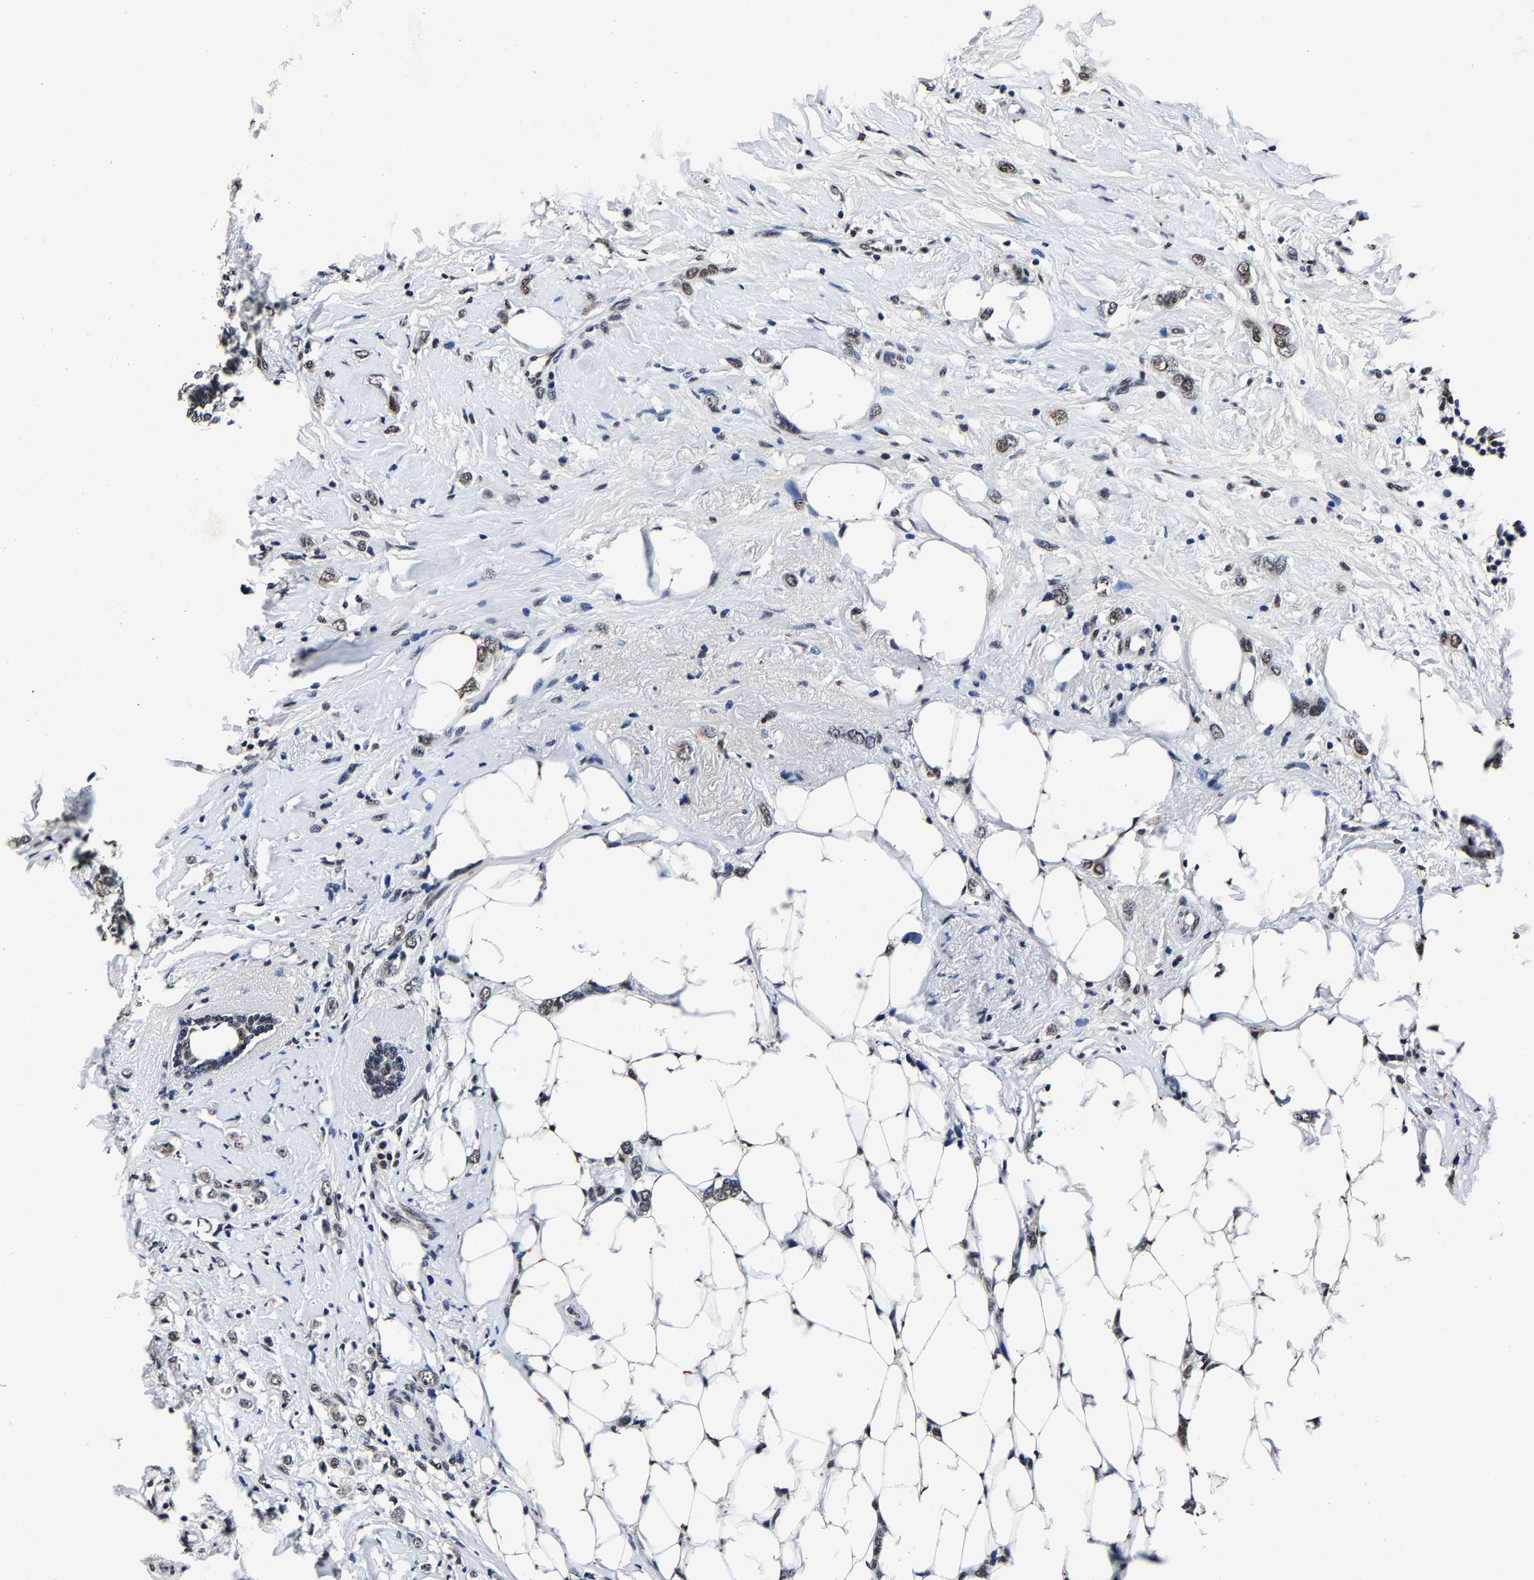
{"staining": {"intensity": "weak", "quantity": ">75%", "location": "nuclear"}, "tissue": "breast cancer", "cell_type": "Tumor cells", "image_type": "cancer", "snomed": [{"axis": "morphology", "description": "Normal tissue, NOS"}, {"axis": "morphology", "description": "Lobular carcinoma"}, {"axis": "topography", "description": "Breast"}], "caption": "Protein expression analysis of breast lobular carcinoma reveals weak nuclear staining in approximately >75% of tumor cells.", "gene": "RBM45", "patient": {"sex": "female", "age": 47}}